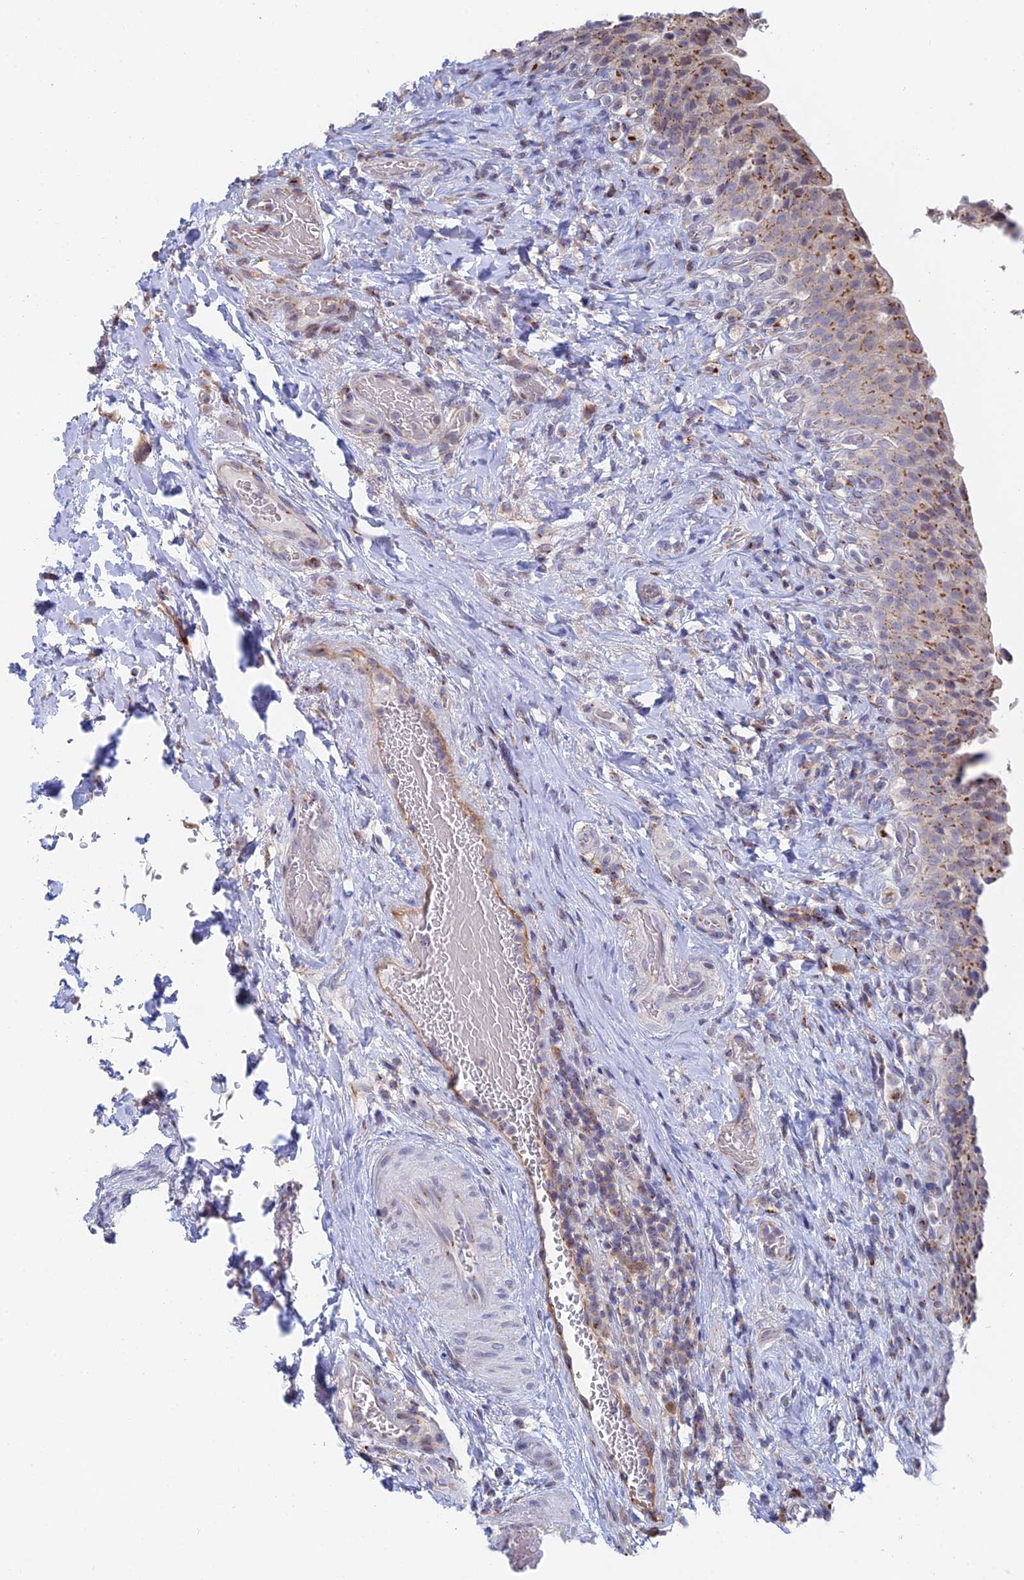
{"staining": {"intensity": "moderate", "quantity": "25%-75%", "location": "cytoplasmic/membranous"}, "tissue": "urinary bladder", "cell_type": "Urothelial cells", "image_type": "normal", "snomed": [{"axis": "morphology", "description": "Normal tissue, NOS"}, {"axis": "morphology", "description": "Inflammation, NOS"}, {"axis": "topography", "description": "Urinary bladder"}], "caption": "Unremarkable urinary bladder was stained to show a protein in brown. There is medium levels of moderate cytoplasmic/membranous staining in about 25%-75% of urothelial cells. (DAB = brown stain, brightfield microscopy at high magnification).", "gene": "ENSG00000267561", "patient": {"sex": "male", "age": 64}}